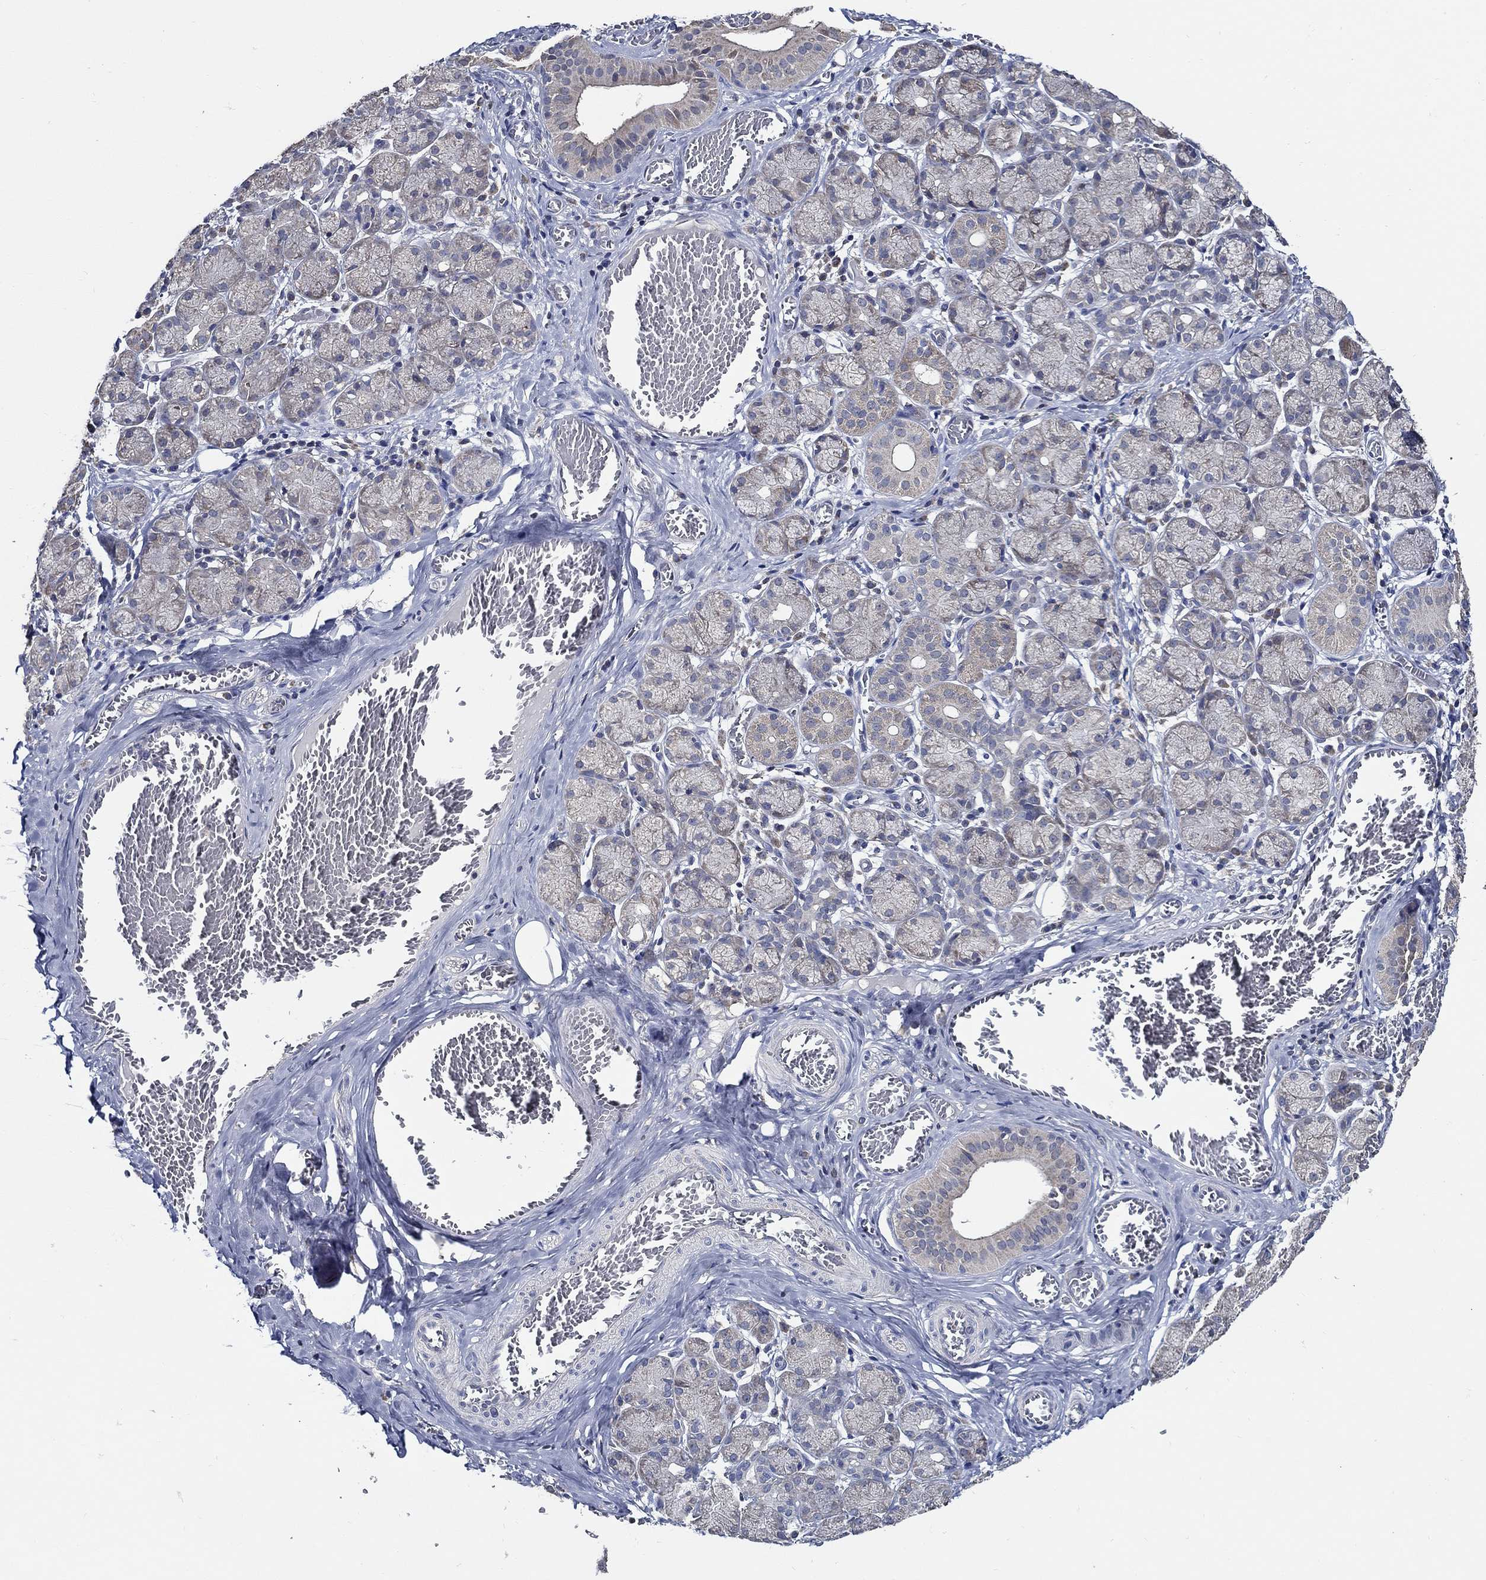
{"staining": {"intensity": "weak", "quantity": "25%-75%", "location": "cytoplasmic/membranous"}, "tissue": "salivary gland", "cell_type": "Glandular cells", "image_type": "normal", "snomed": [{"axis": "morphology", "description": "Normal tissue, NOS"}, {"axis": "topography", "description": "Salivary gland"}, {"axis": "topography", "description": "Peripheral nerve tissue"}], "caption": "Weak cytoplasmic/membranous protein positivity is seen in approximately 25%-75% of glandular cells in salivary gland. The protein of interest is stained brown, and the nuclei are stained in blue (DAB (3,3'-diaminobenzidine) IHC with brightfield microscopy, high magnification).", "gene": "WDR53", "patient": {"sex": "female", "age": 24}}